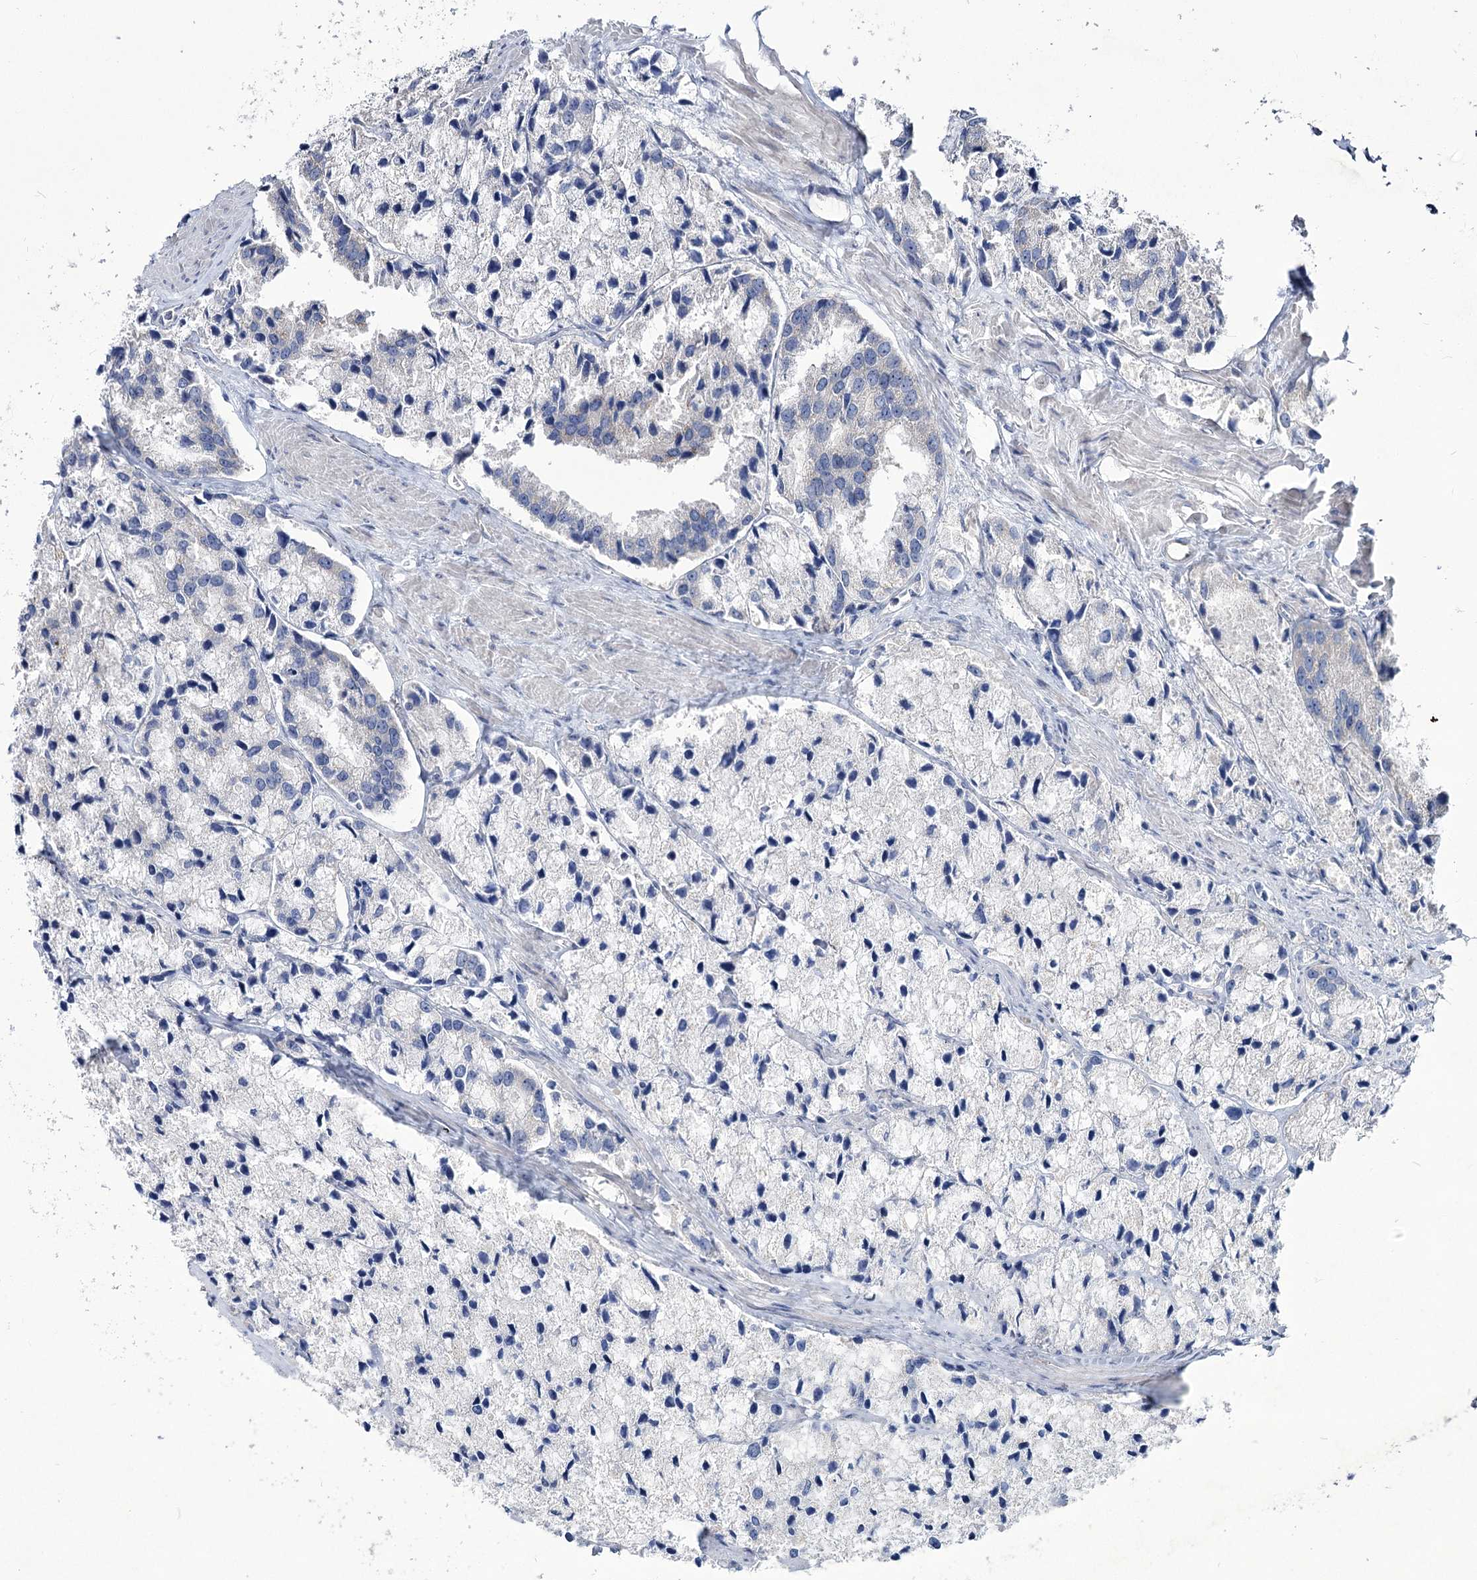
{"staining": {"intensity": "negative", "quantity": "none", "location": "none"}, "tissue": "prostate cancer", "cell_type": "Tumor cells", "image_type": "cancer", "snomed": [{"axis": "morphology", "description": "Adenocarcinoma, High grade"}, {"axis": "topography", "description": "Prostate"}], "caption": "DAB (3,3'-diaminobenzidine) immunohistochemical staining of prostate adenocarcinoma (high-grade) shows no significant positivity in tumor cells.", "gene": "SUOX", "patient": {"sex": "male", "age": 66}}